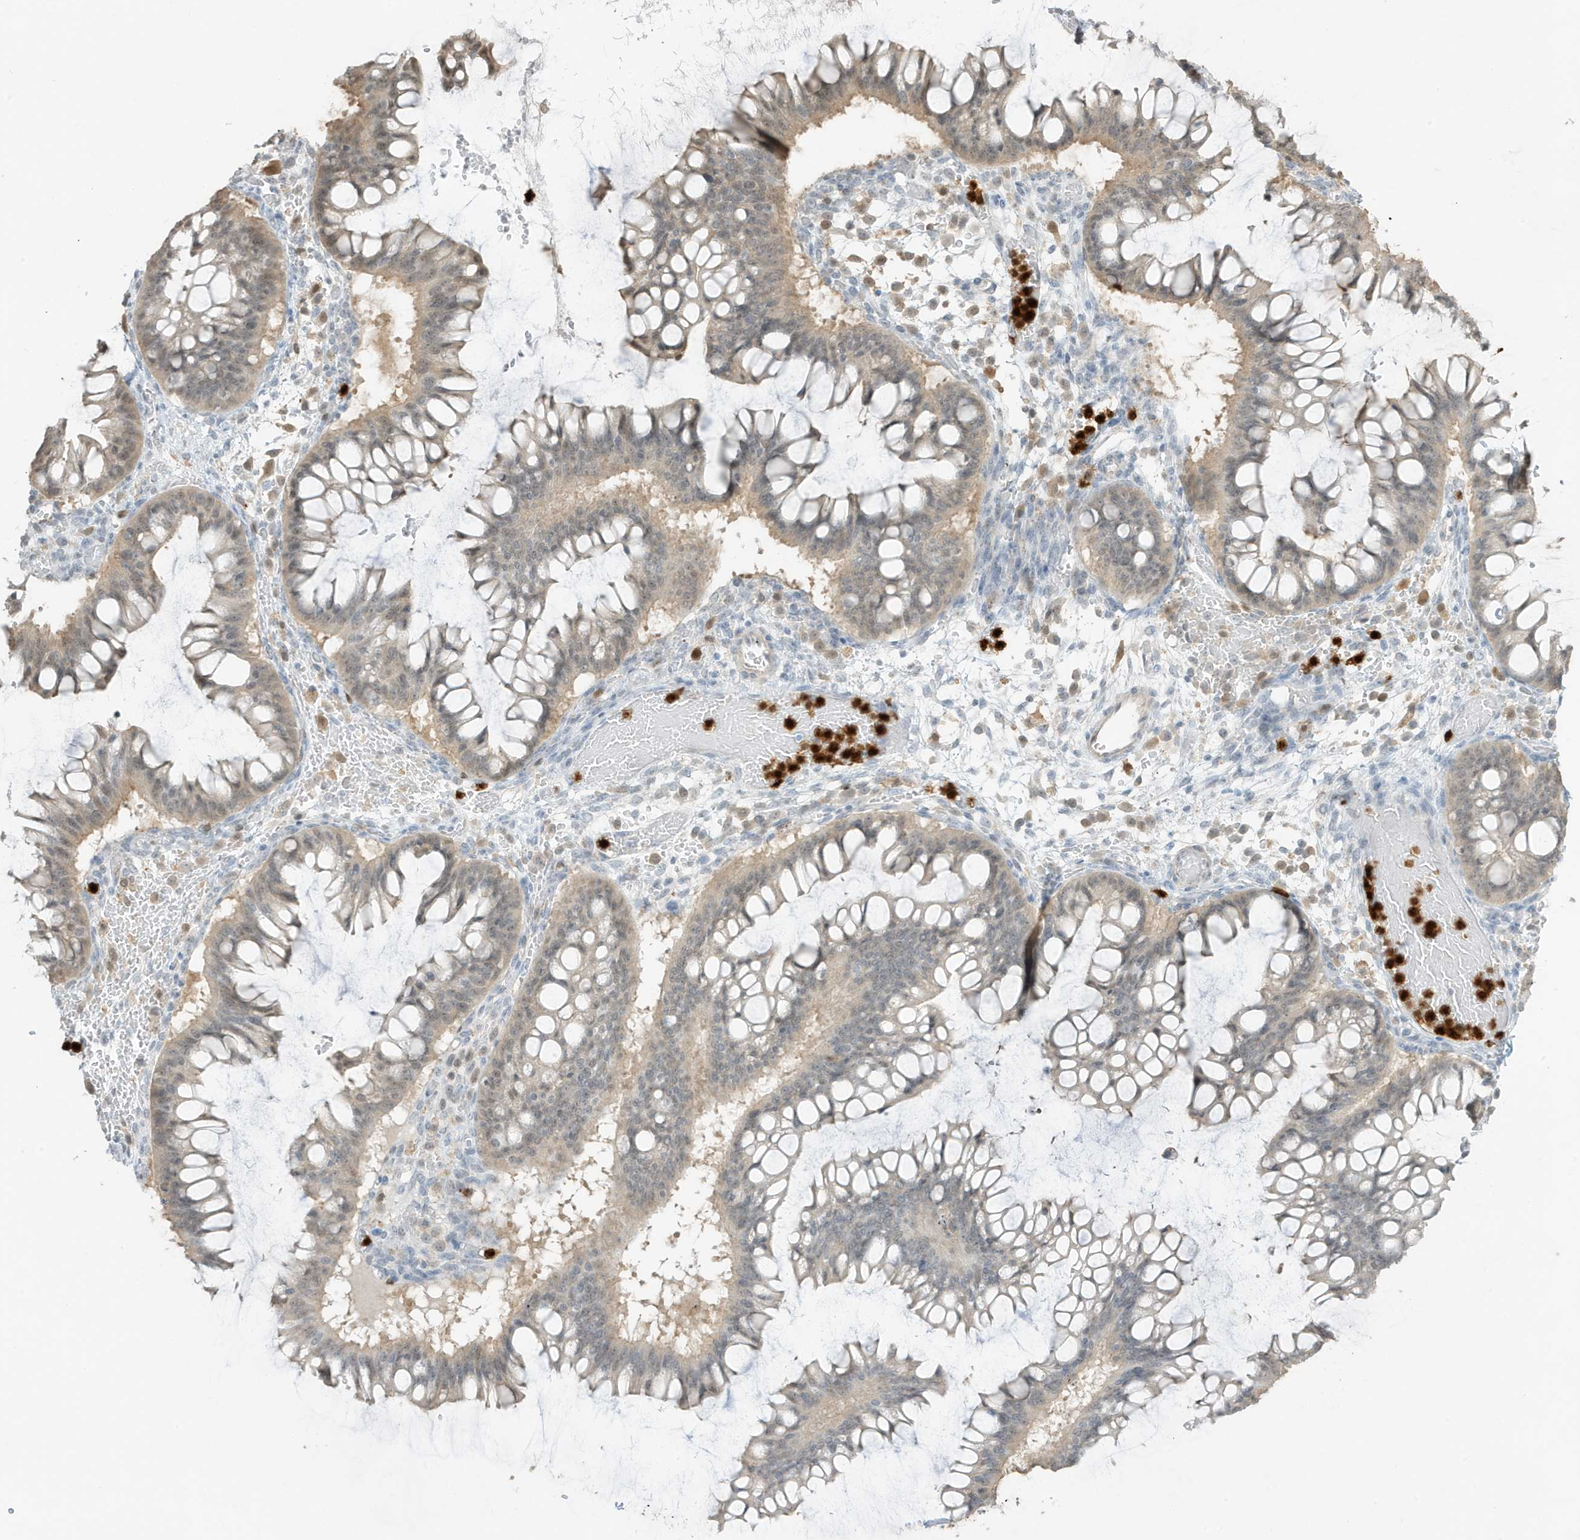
{"staining": {"intensity": "negative", "quantity": "none", "location": "none"}, "tissue": "ovarian cancer", "cell_type": "Tumor cells", "image_type": "cancer", "snomed": [{"axis": "morphology", "description": "Cystadenocarcinoma, mucinous, NOS"}, {"axis": "topography", "description": "Ovary"}], "caption": "A high-resolution photomicrograph shows immunohistochemistry staining of mucinous cystadenocarcinoma (ovarian), which demonstrates no significant staining in tumor cells.", "gene": "GCA", "patient": {"sex": "female", "age": 73}}